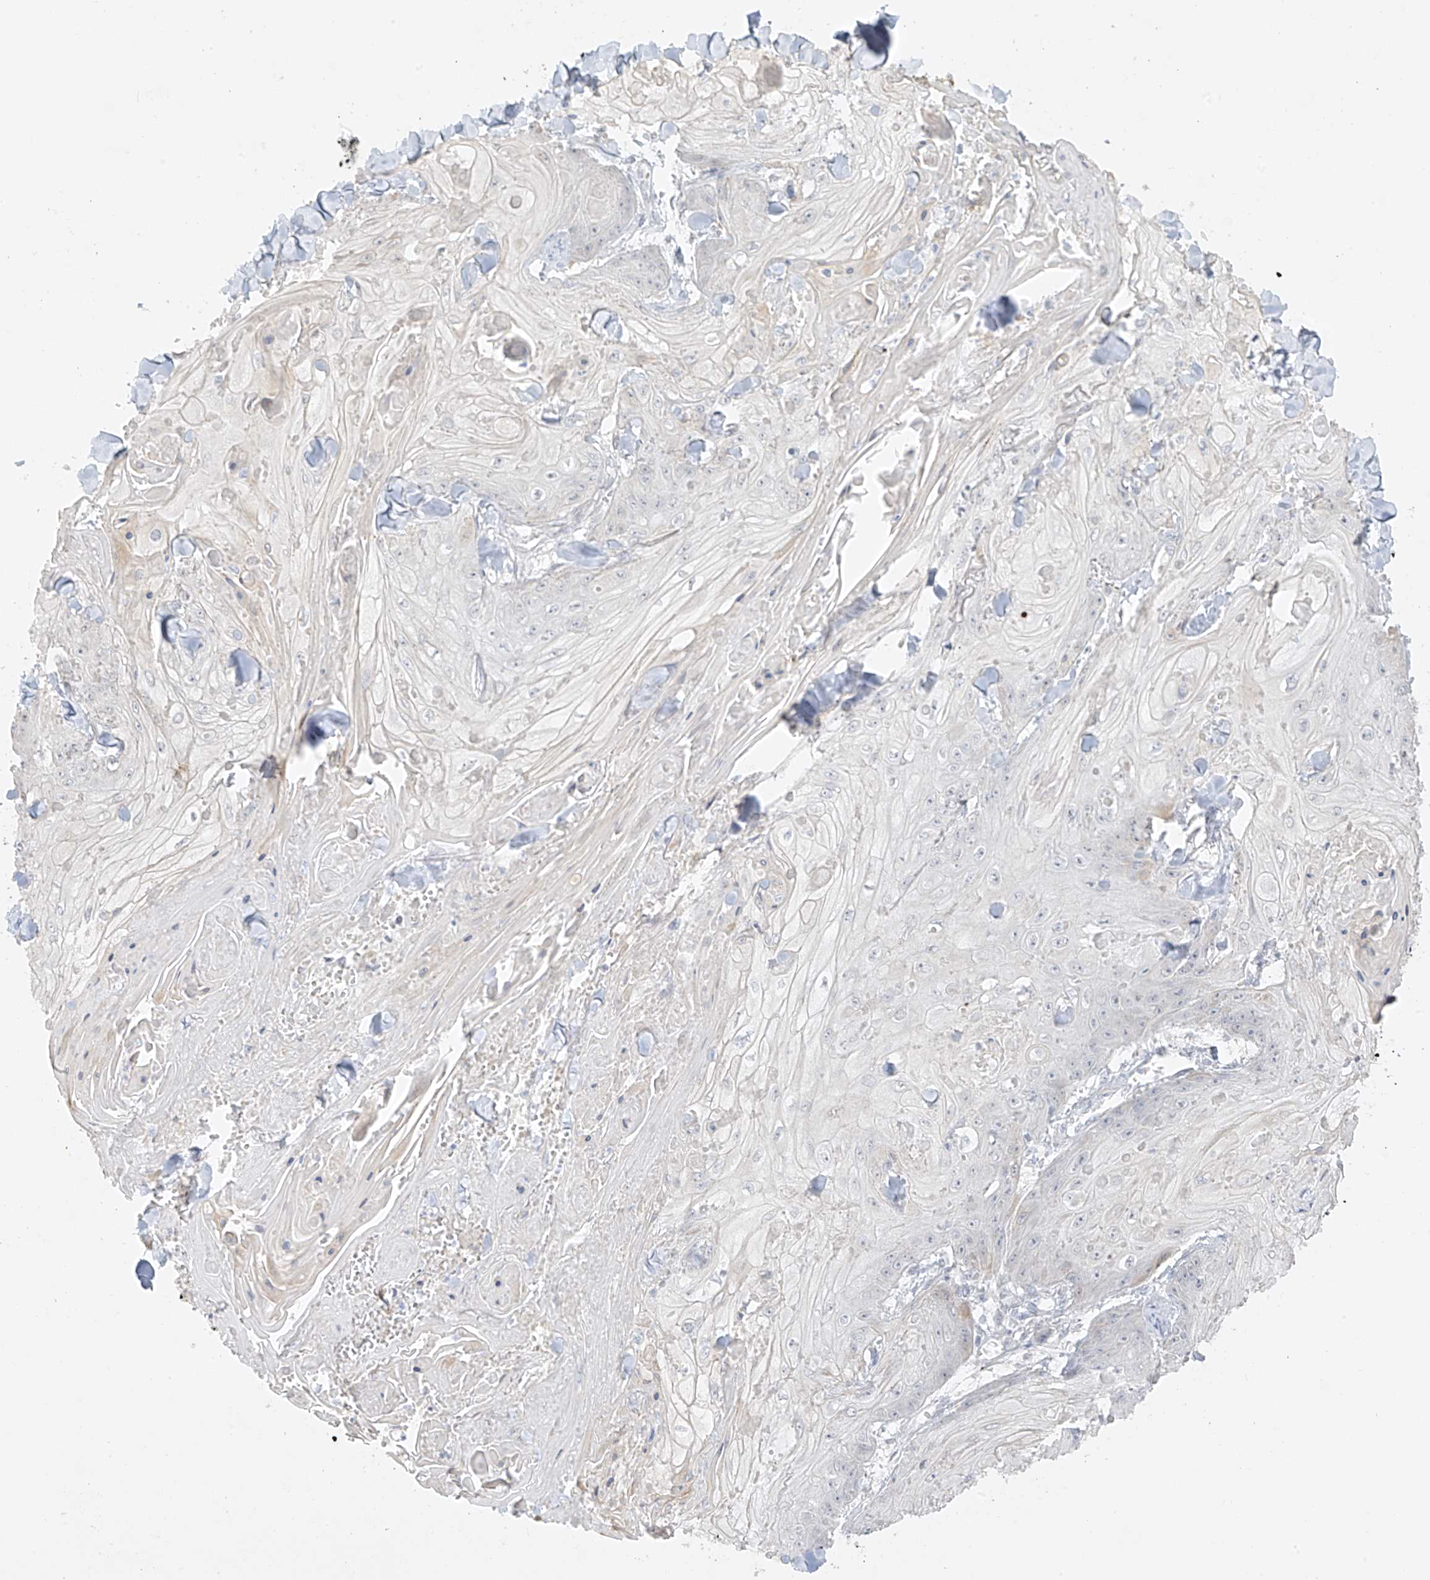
{"staining": {"intensity": "negative", "quantity": "none", "location": "none"}, "tissue": "skin cancer", "cell_type": "Tumor cells", "image_type": "cancer", "snomed": [{"axis": "morphology", "description": "Squamous cell carcinoma, NOS"}, {"axis": "topography", "description": "Skin"}], "caption": "IHC photomicrograph of neoplastic tissue: human skin cancer stained with DAB (3,3'-diaminobenzidine) shows no significant protein staining in tumor cells. (Stains: DAB IHC with hematoxylin counter stain, Microscopy: brightfield microscopy at high magnification).", "gene": "DCDC2", "patient": {"sex": "male", "age": 74}}